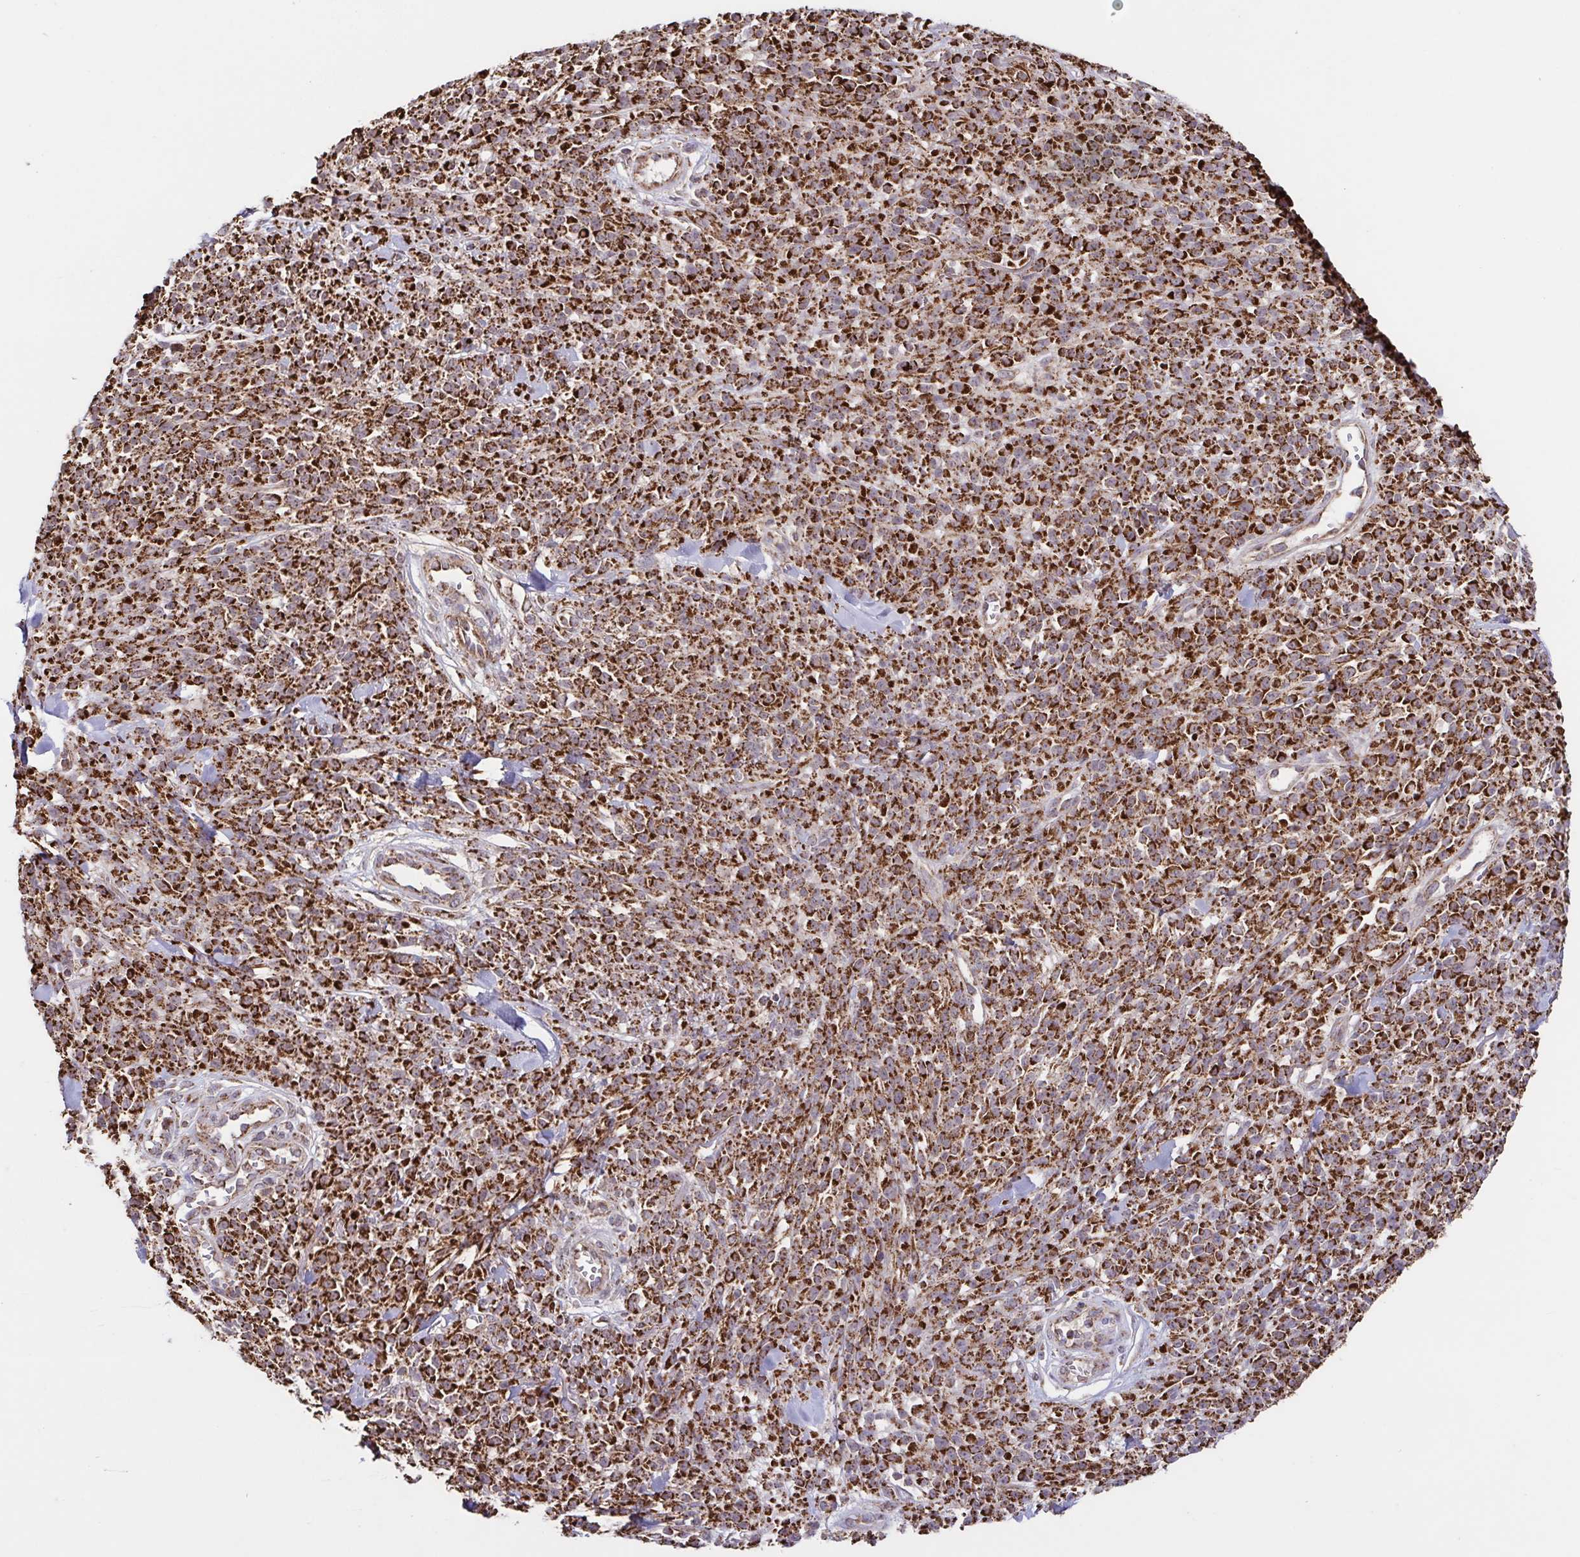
{"staining": {"intensity": "strong", "quantity": ">75%", "location": "cytoplasmic/membranous"}, "tissue": "melanoma", "cell_type": "Tumor cells", "image_type": "cancer", "snomed": [{"axis": "morphology", "description": "Malignant melanoma, NOS"}, {"axis": "topography", "description": "Skin"}, {"axis": "topography", "description": "Skin of trunk"}], "caption": "Brown immunohistochemical staining in human melanoma exhibits strong cytoplasmic/membranous positivity in approximately >75% of tumor cells.", "gene": "DIP2B", "patient": {"sex": "male", "age": 74}}